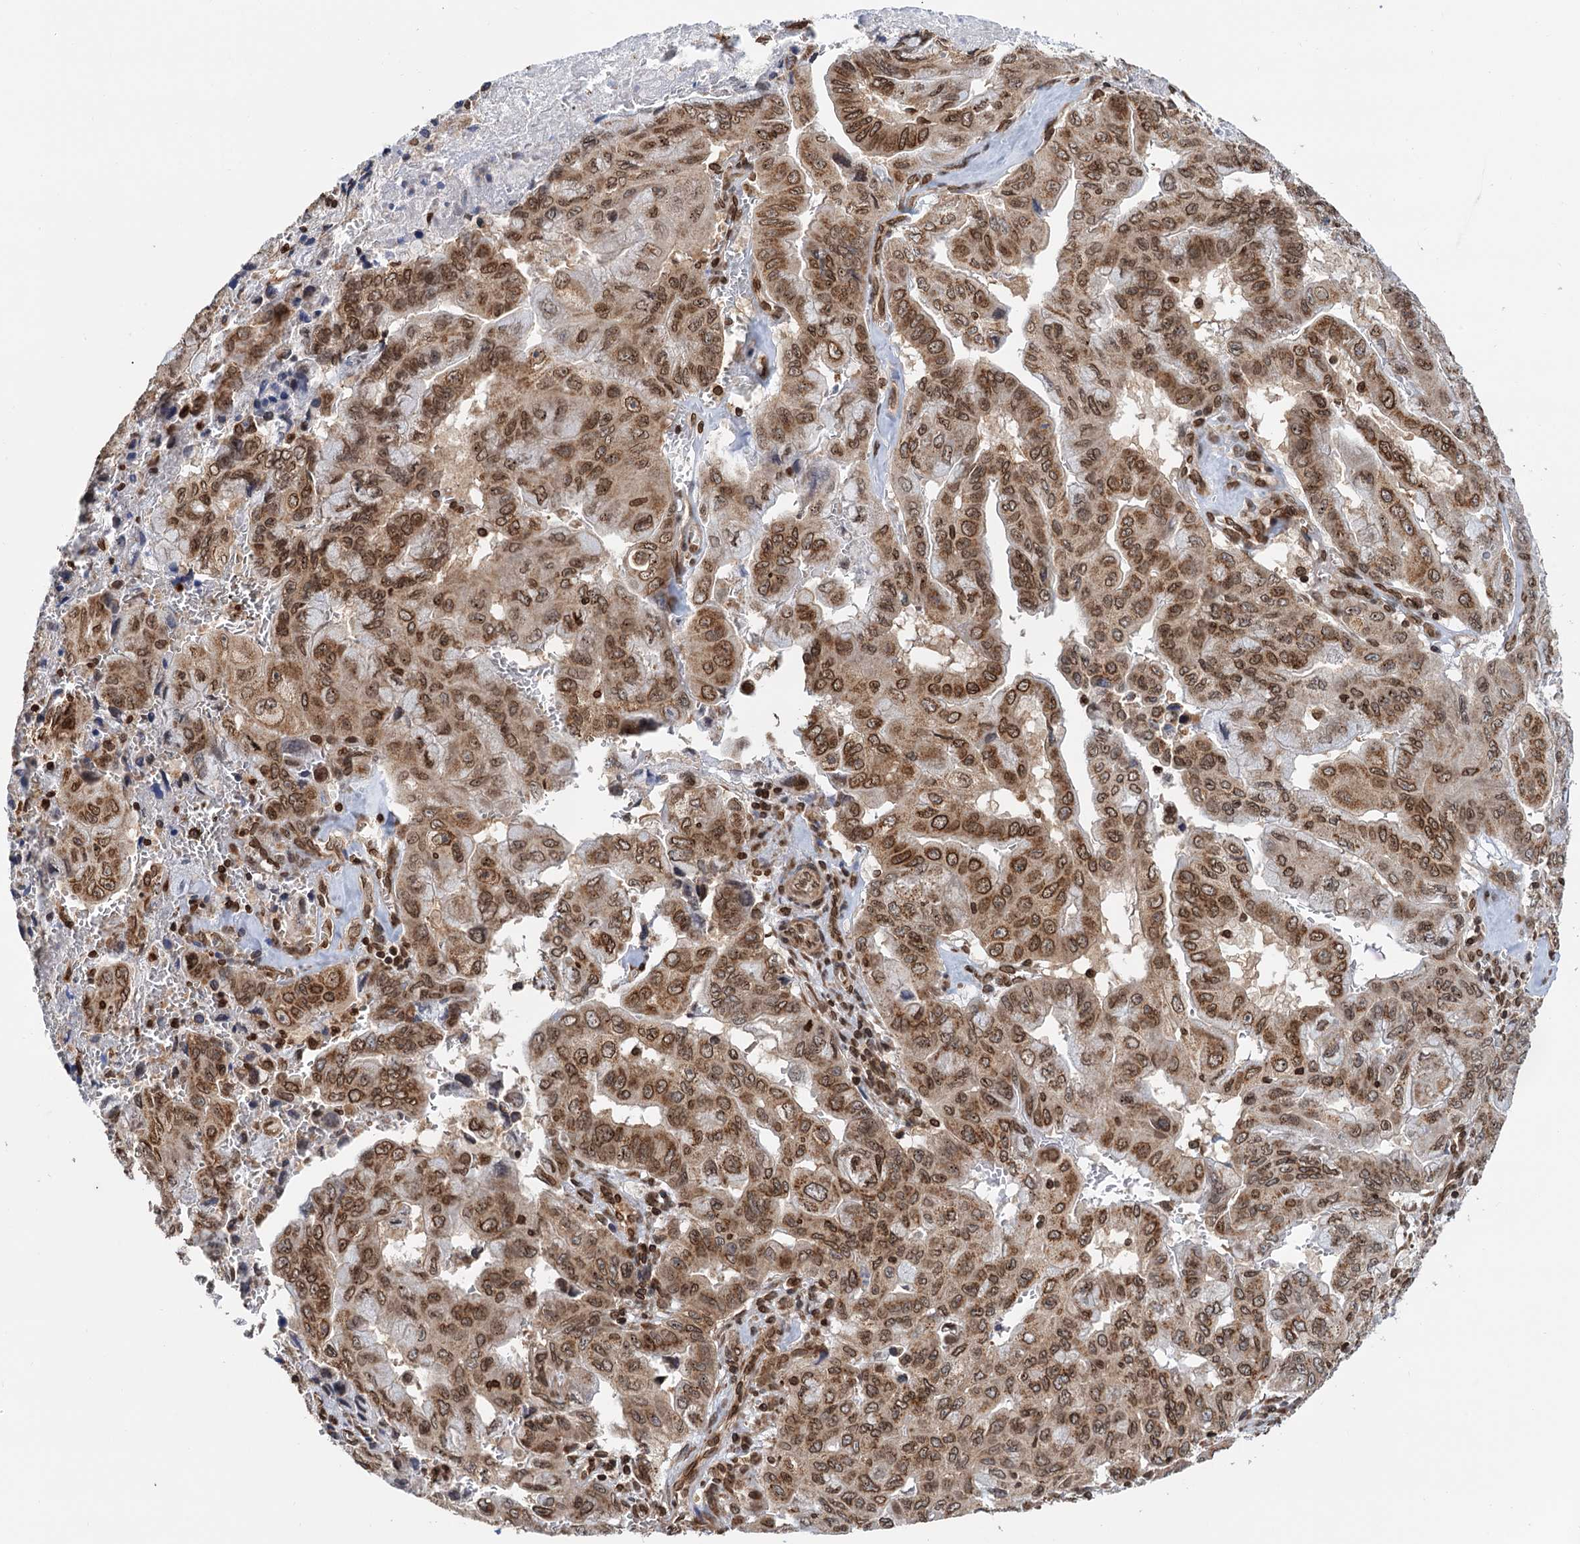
{"staining": {"intensity": "moderate", "quantity": ">75%", "location": "cytoplasmic/membranous,nuclear"}, "tissue": "pancreatic cancer", "cell_type": "Tumor cells", "image_type": "cancer", "snomed": [{"axis": "morphology", "description": "Adenocarcinoma, NOS"}, {"axis": "topography", "description": "Pancreas"}], "caption": "IHC image of neoplastic tissue: adenocarcinoma (pancreatic) stained using immunohistochemistry (IHC) displays medium levels of moderate protein expression localized specifically in the cytoplasmic/membranous and nuclear of tumor cells, appearing as a cytoplasmic/membranous and nuclear brown color.", "gene": "ZC3H13", "patient": {"sex": "male", "age": 51}}